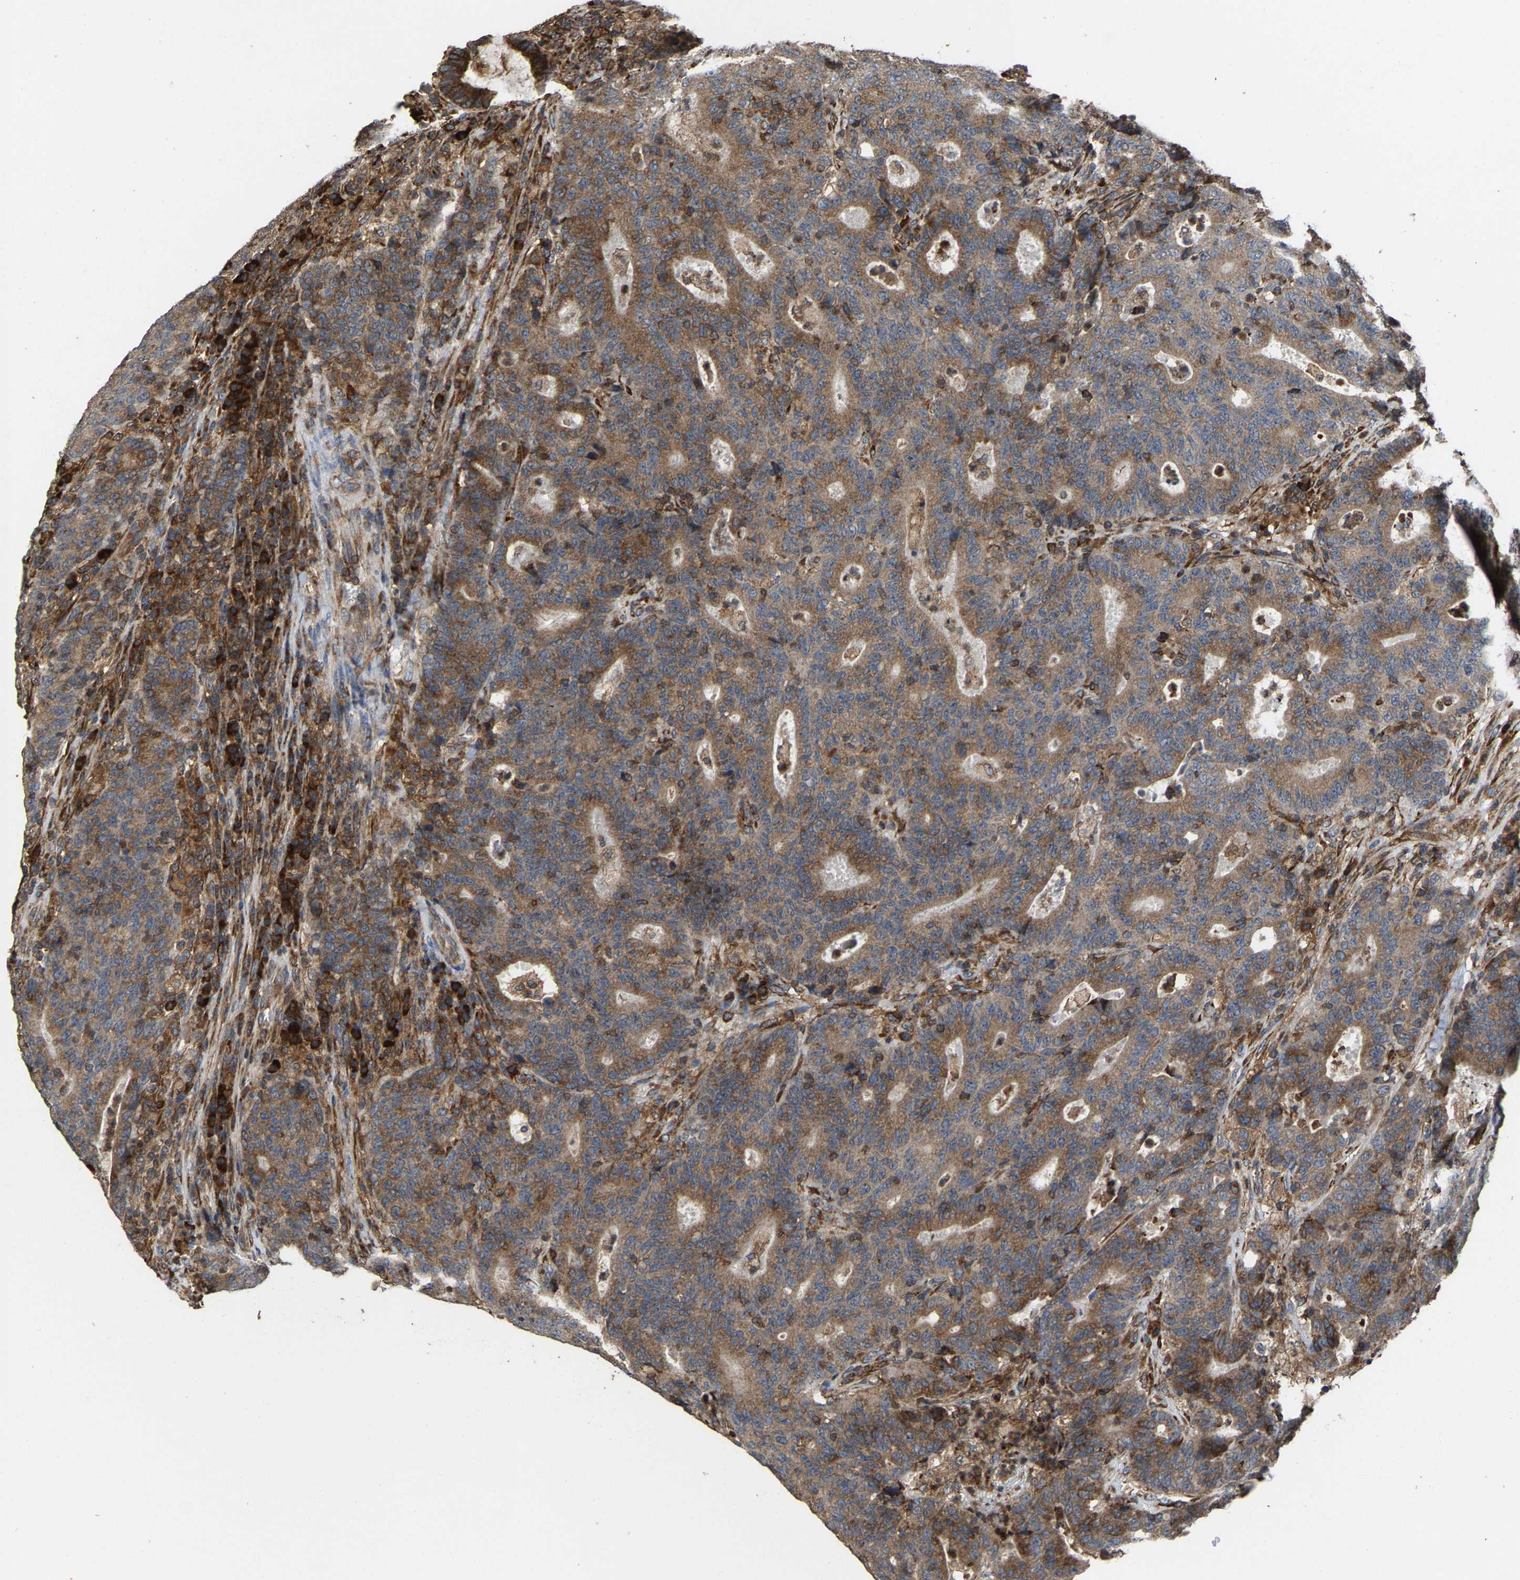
{"staining": {"intensity": "strong", "quantity": ">75%", "location": "cytoplasmic/membranous"}, "tissue": "colorectal cancer", "cell_type": "Tumor cells", "image_type": "cancer", "snomed": [{"axis": "morphology", "description": "Adenocarcinoma, NOS"}, {"axis": "topography", "description": "Colon"}], "caption": "Strong cytoplasmic/membranous staining is present in about >75% of tumor cells in colorectal adenocarcinoma.", "gene": "FGD3", "patient": {"sex": "female", "age": 75}}